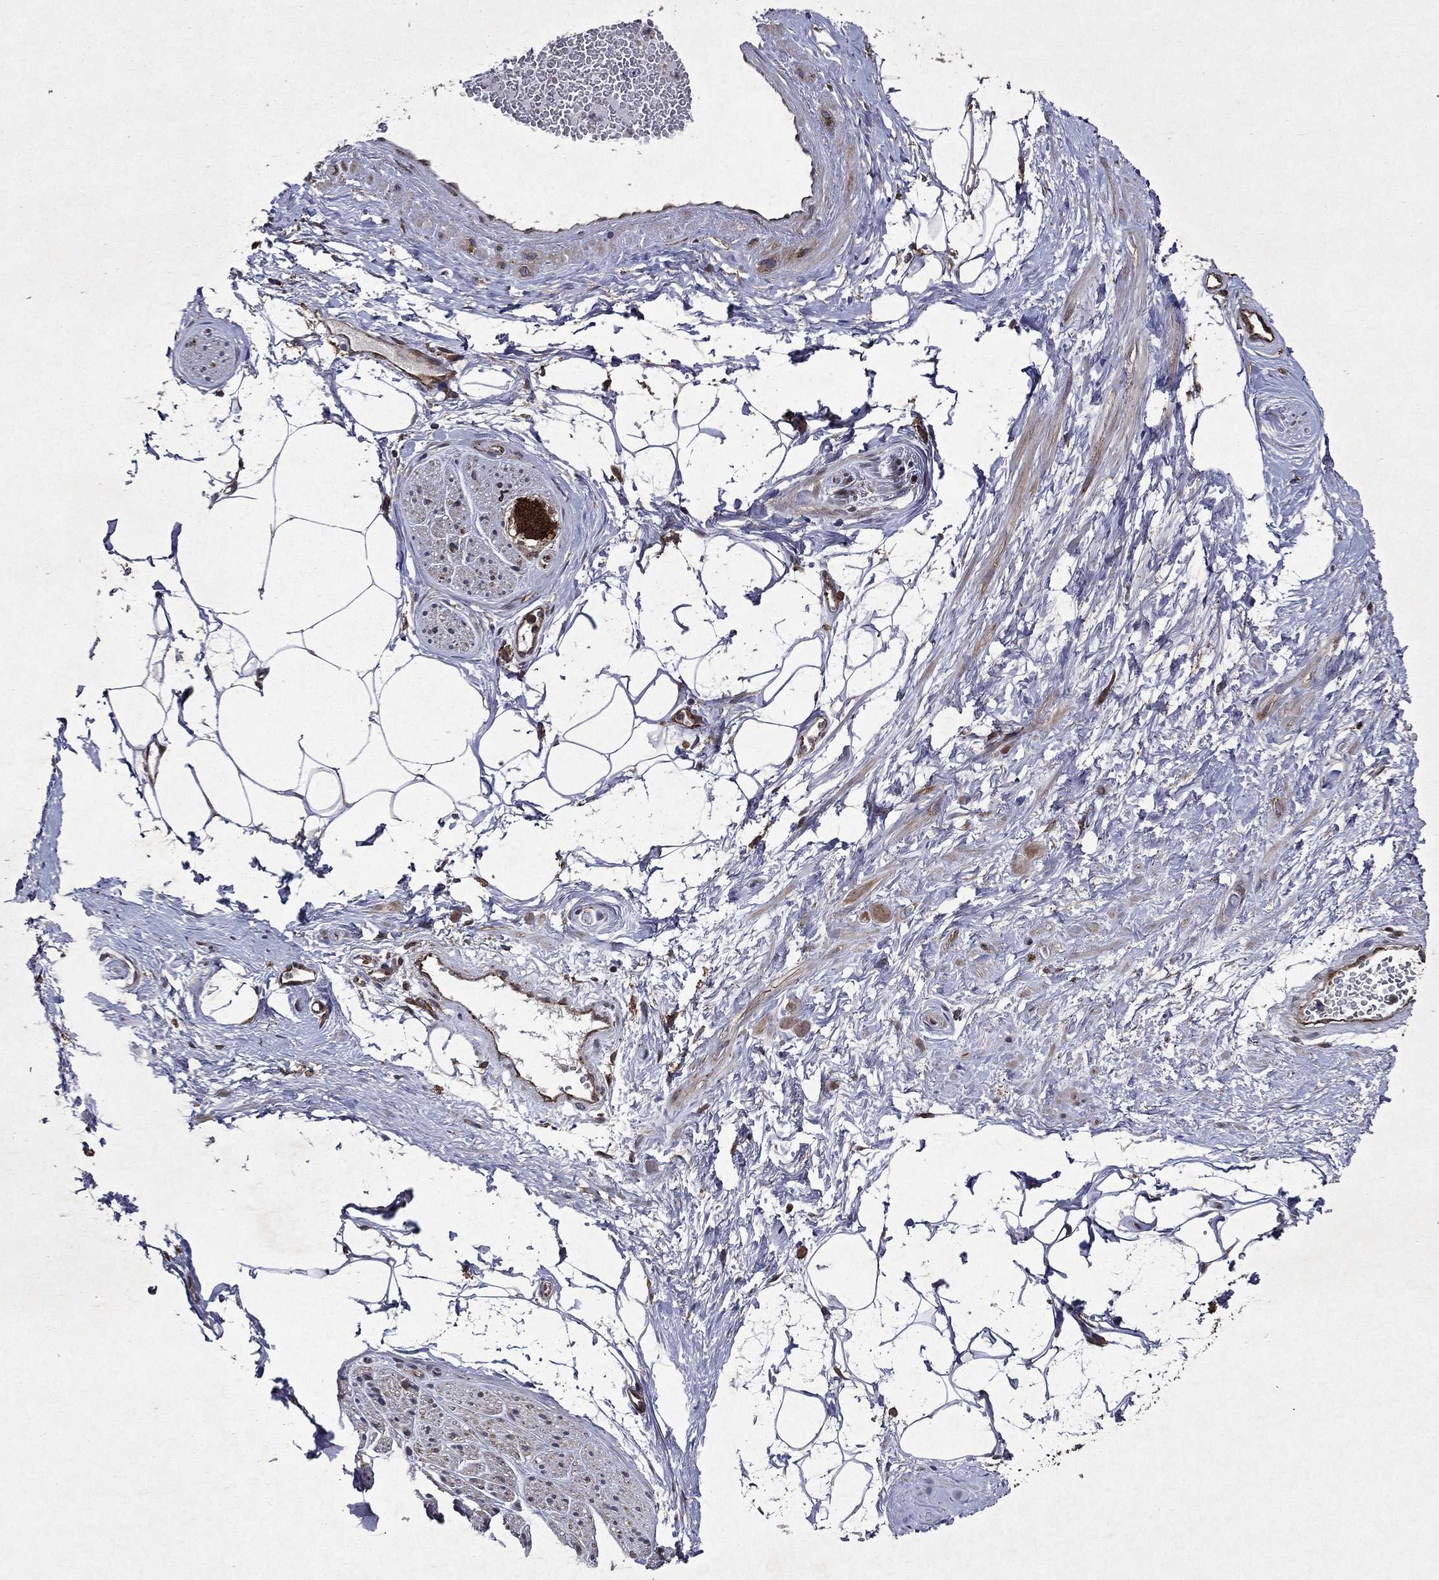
{"staining": {"intensity": "moderate", "quantity": ">75%", "location": "cytoplasmic/membranous"}, "tissue": "adipose tissue", "cell_type": "Adipocytes", "image_type": "normal", "snomed": [{"axis": "morphology", "description": "Normal tissue, NOS"}, {"axis": "topography", "description": "Prostate"}, {"axis": "topography", "description": "Peripheral nerve tissue"}], "caption": "Moderate cytoplasmic/membranous positivity for a protein is seen in approximately >75% of adipocytes of normal adipose tissue using IHC.", "gene": "EIF2B4", "patient": {"sex": "male", "age": 57}}